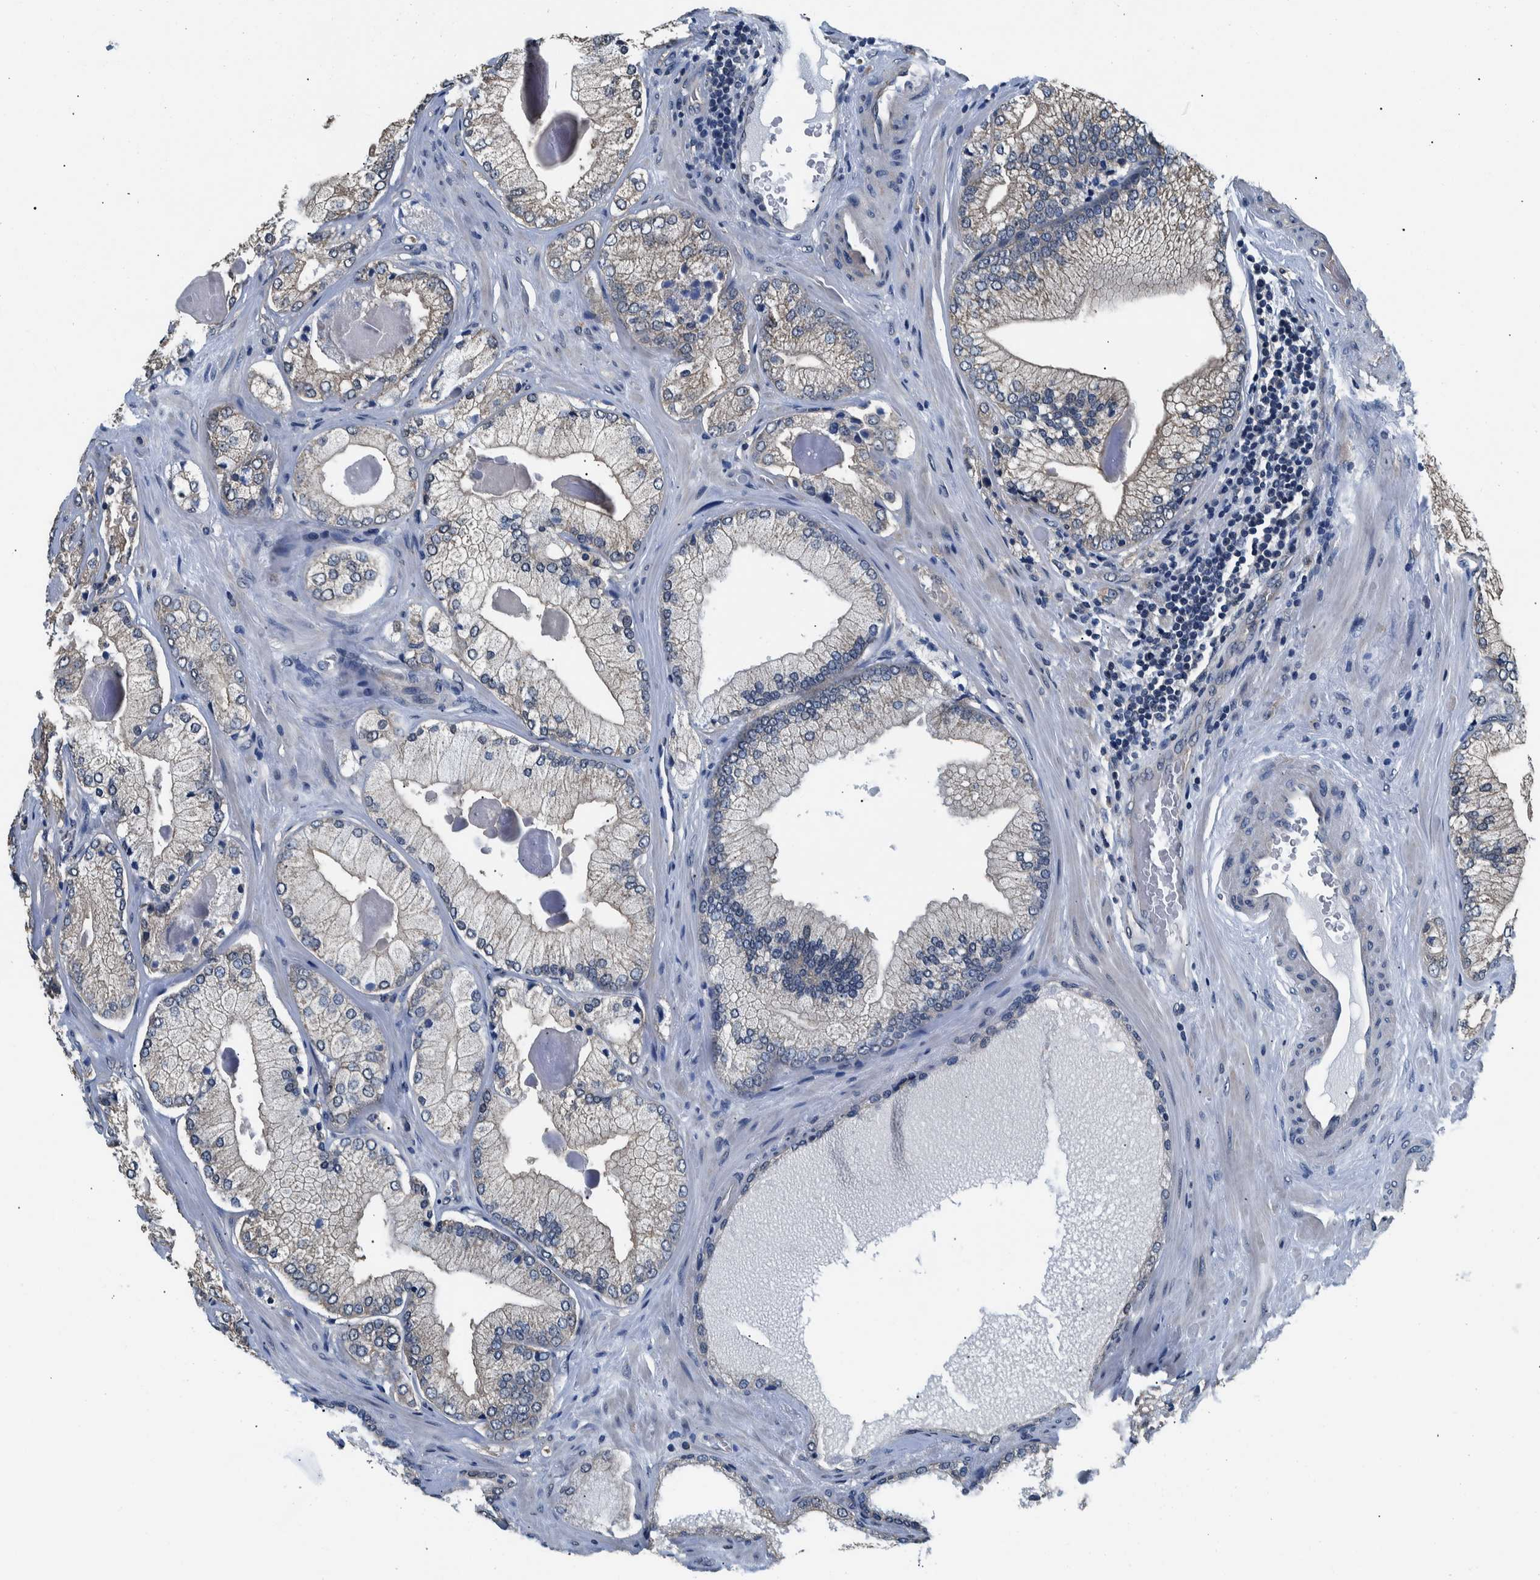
{"staining": {"intensity": "negative", "quantity": "none", "location": "none"}, "tissue": "prostate cancer", "cell_type": "Tumor cells", "image_type": "cancer", "snomed": [{"axis": "morphology", "description": "Adenocarcinoma, Low grade"}, {"axis": "topography", "description": "Prostate"}], "caption": "This is an immunohistochemistry micrograph of human prostate cancer (low-grade adenocarcinoma). There is no staining in tumor cells.", "gene": "NIBAN2", "patient": {"sex": "male", "age": 65}}